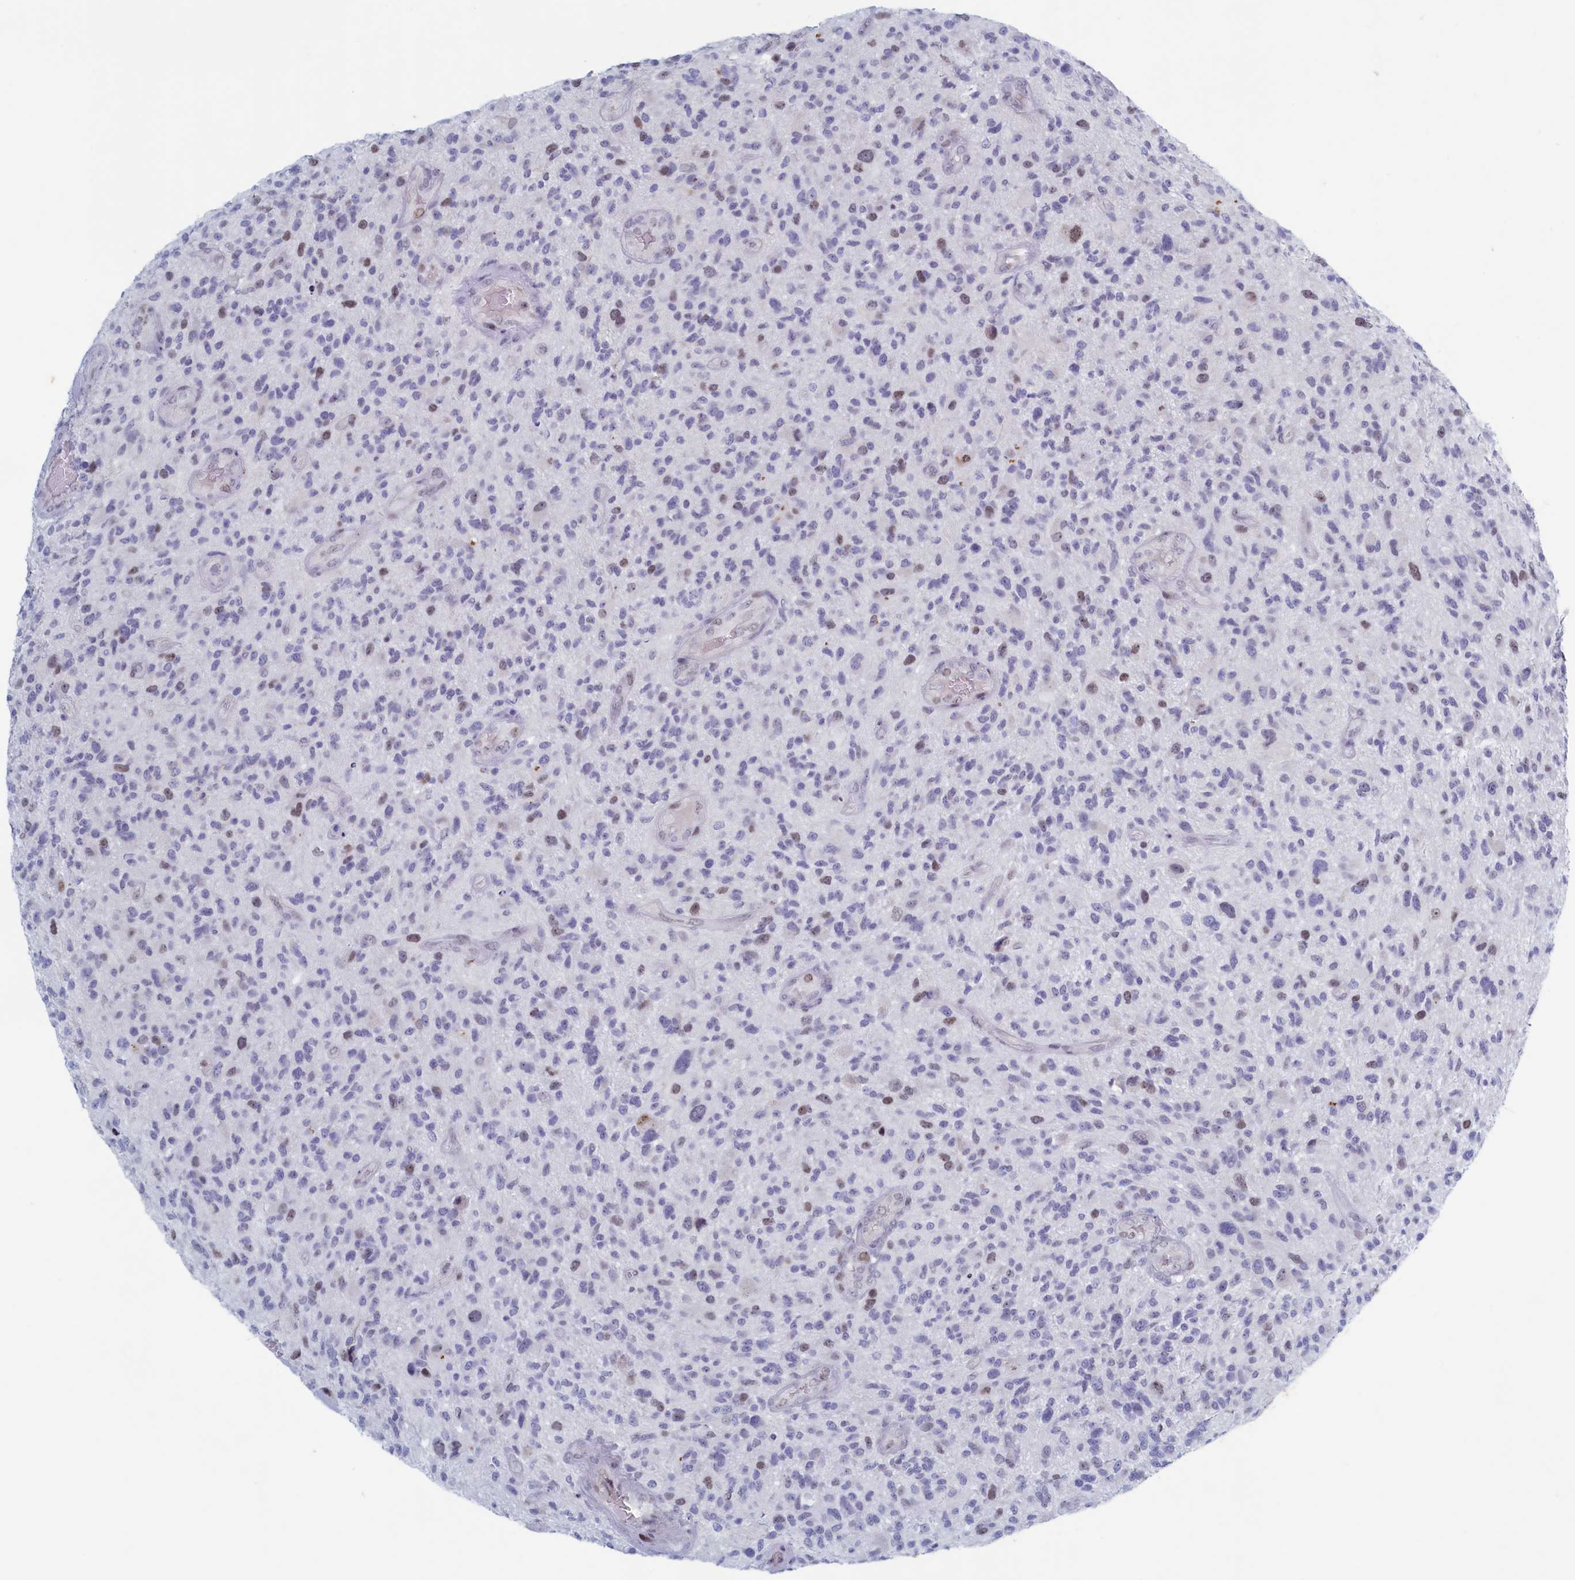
{"staining": {"intensity": "weak", "quantity": "<25%", "location": "nuclear"}, "tissue": "glioma", "cell_type": "Tumor cells", "image_type": "cancer", "snomed": [{"axis": "morphology", "description": "Glioma, malignant, High grade"}, {"axis": "topography", "description": "Brain"}], "caption": "Human glioma stained for a protein using immunohistochemistry displays no staining in tumor cells.", "gene": "WDR76", "patient": {"sex": "male", "age": 47}}